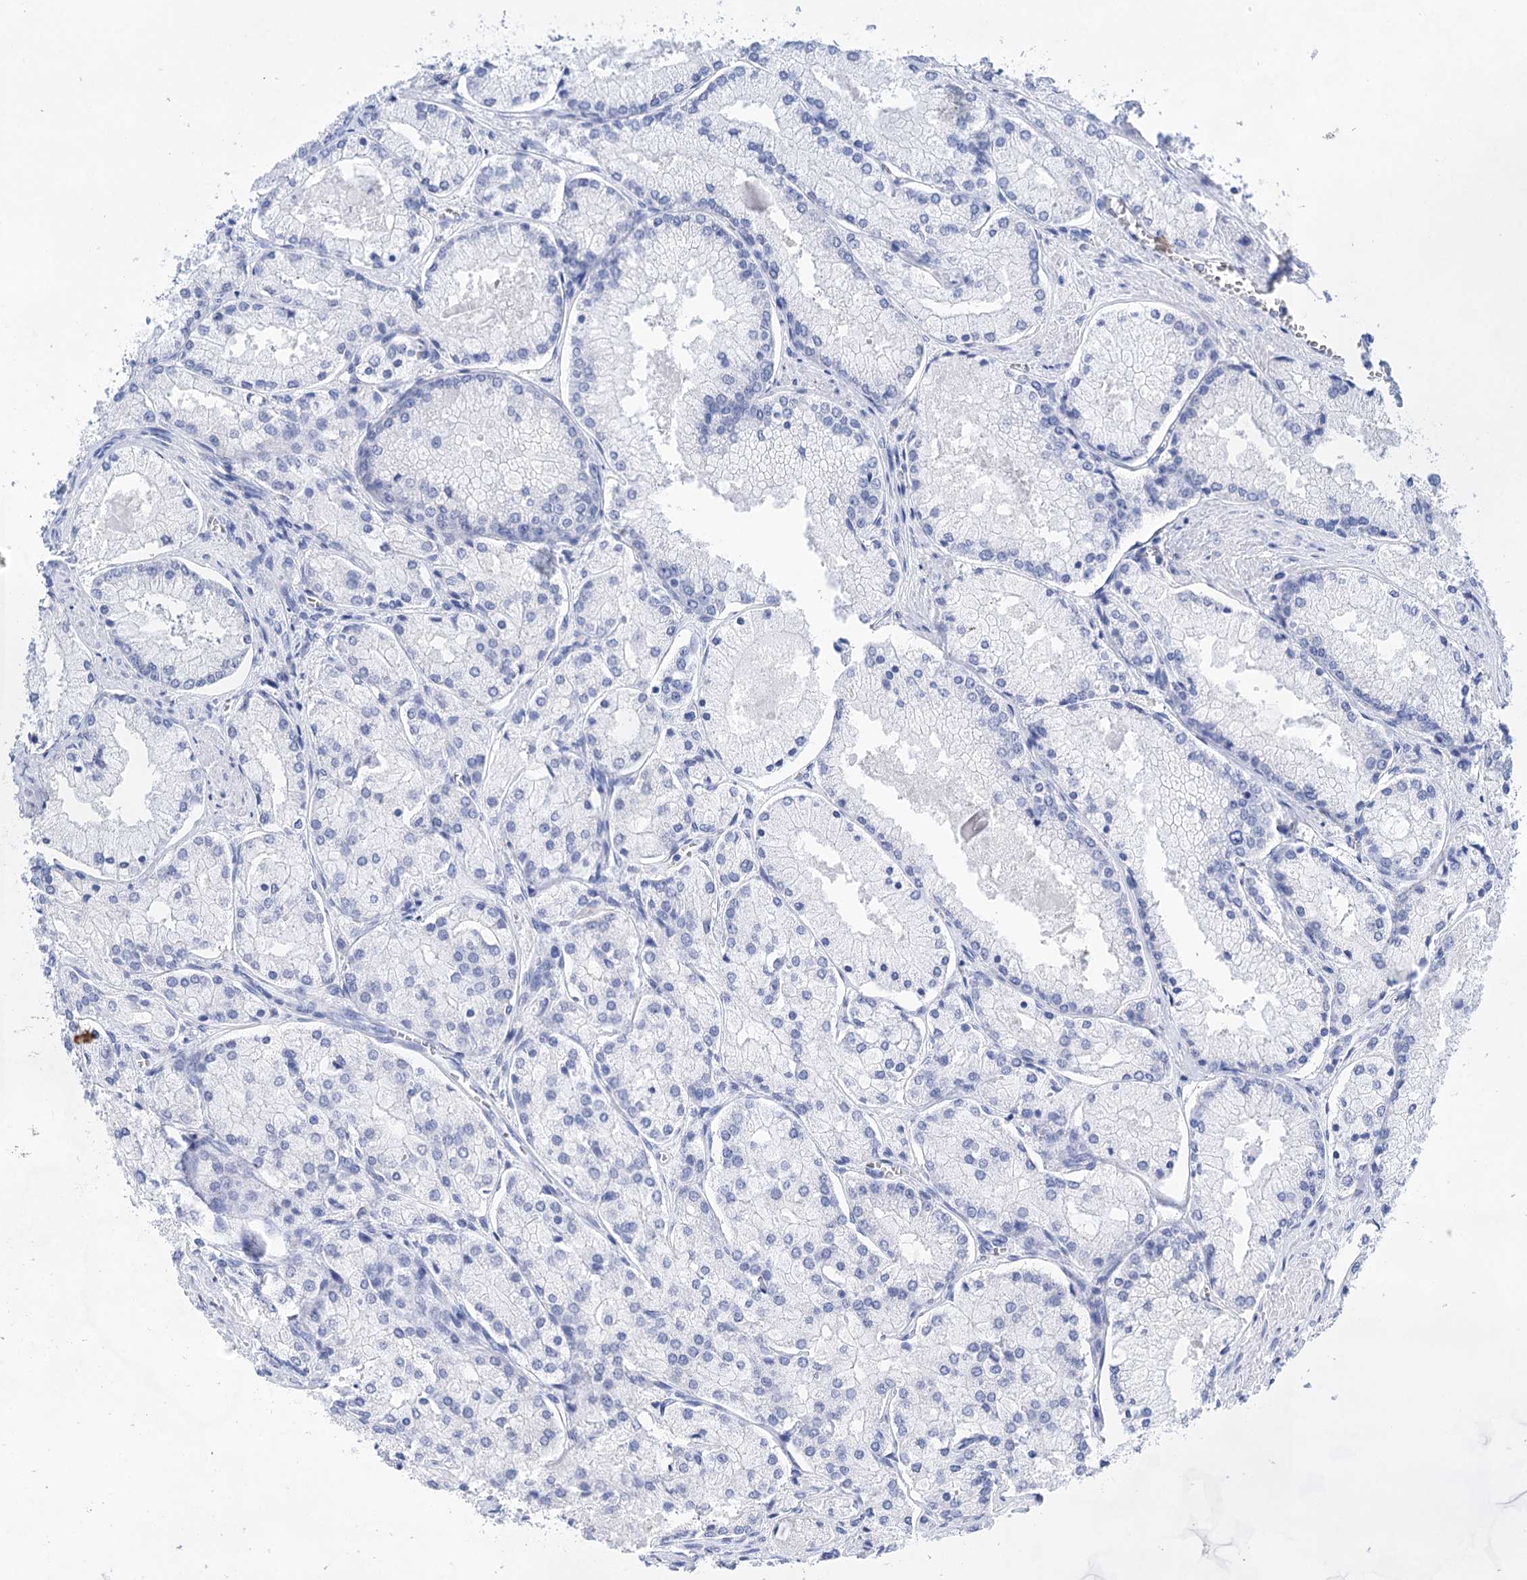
{"staining": {"intensity": "negative", "quantity": "none", "location": "none"}, "tissue": "prostate cancer", "cell_type": "Tumor cells", "image_type": "cancer", "snomed": [{"axis": "morphology", "description": "Adenocarcinoma, Low grade"}, {"axis": "topography", "description": "Prostate"}], "caption": "This is an immunohistochemistry (IHC) micrograph of prostate cancer. There is no staining in tumor cells.", "gene": "LALBA", "patient": {"sex": "male", "age": 74}}